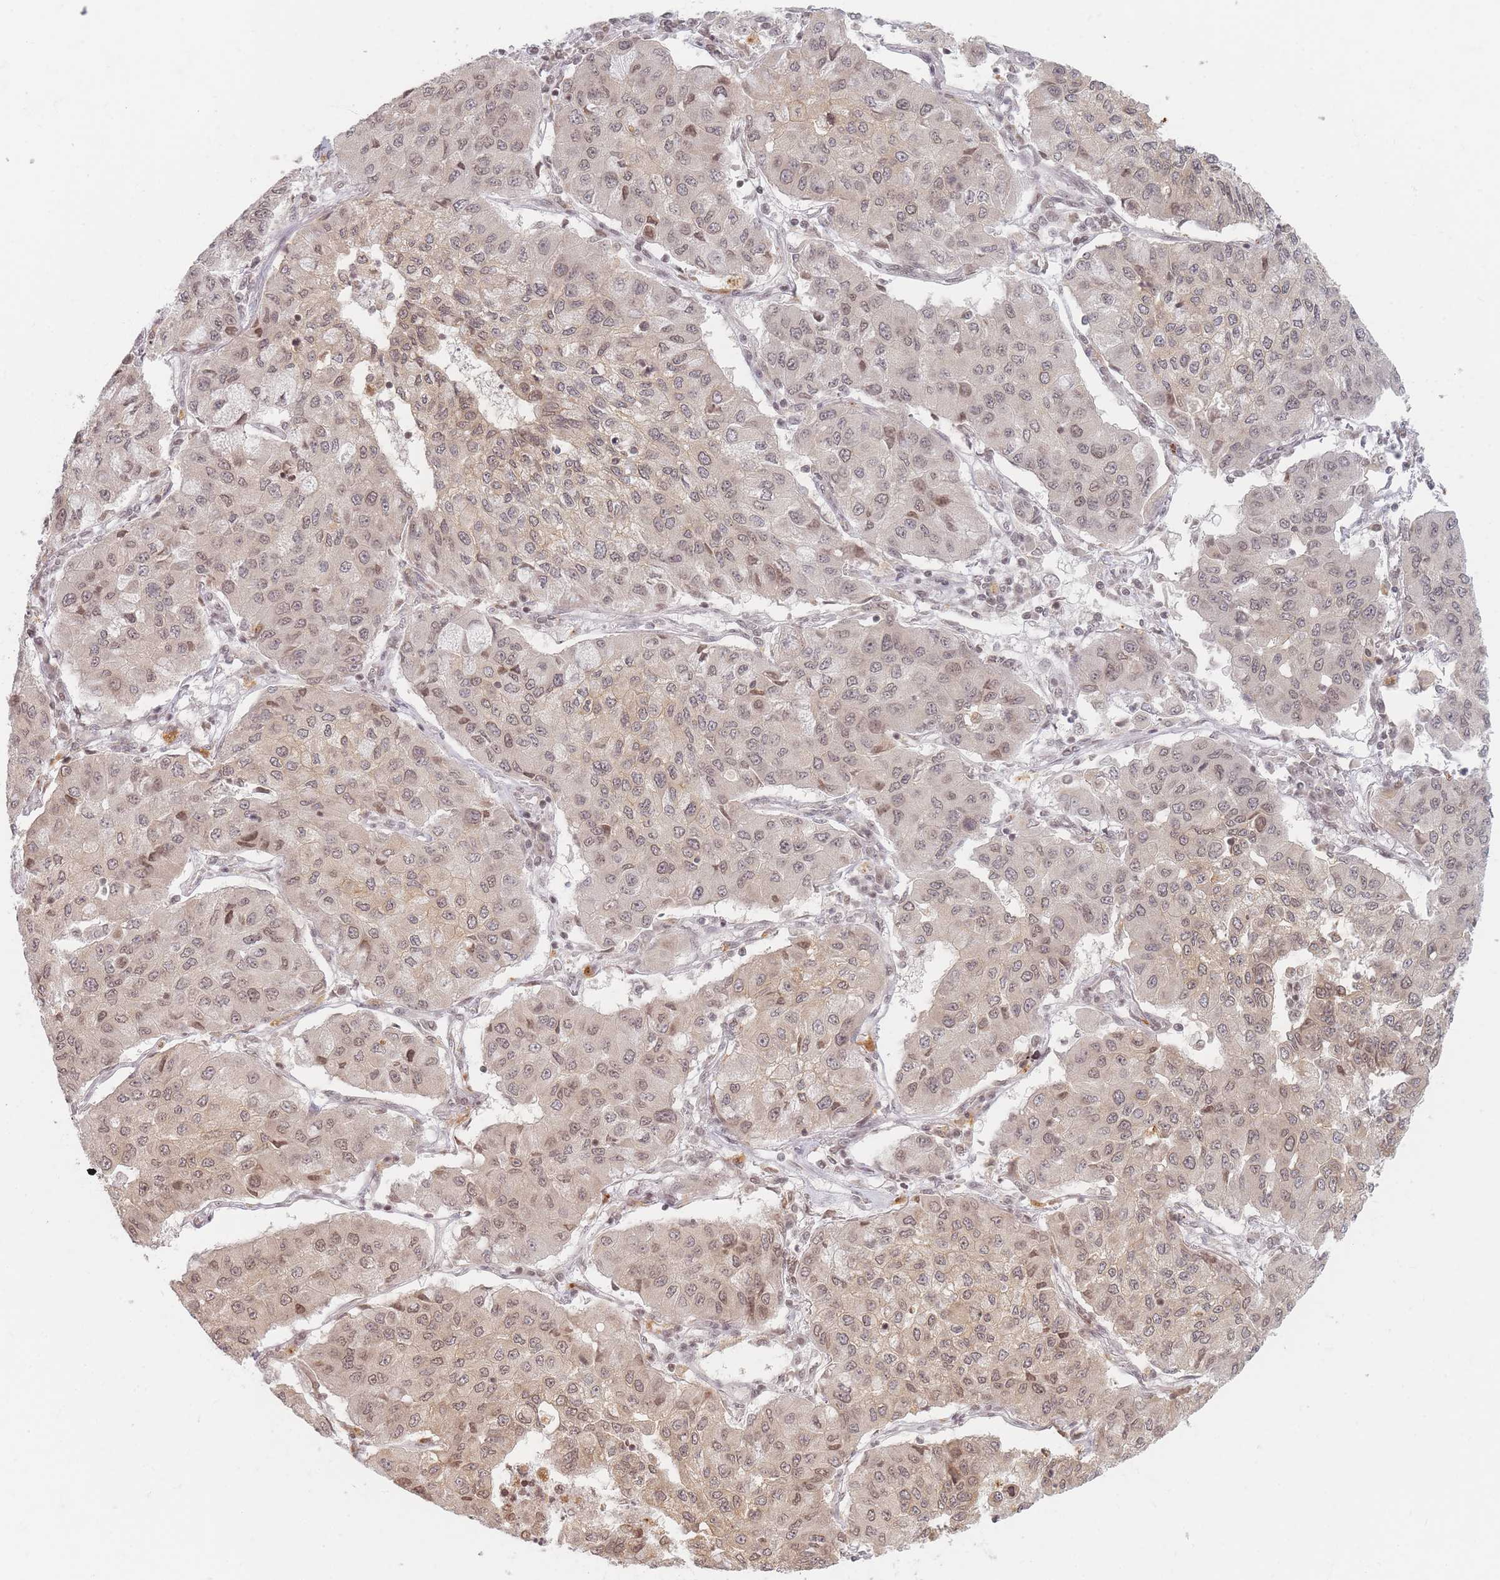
{"staining": {"intensity": "weak", "quantity": ">75%", "location": "cytoplasmic/membranous,nuclear"}, "tissue": "lung cancer", "cell_type": "Tumor cells", "image_type": "cancer", "snomed": [{"axis": "morphology", "description": "Squamous cell carcinoma, NOS"}, {"axis": "topography", "description": "Lung"}], "caption": "This micrograph shows lung squamous cell carcinoma stained with IHC to label a protein in brown. The cytoplasmic/membranous and nuclear of tumor cells show weak positivity for the protein. Nuclei are counter-stained blue.", "gene": "SPATA45", "patient": {"sex": "male", "age": 74}}